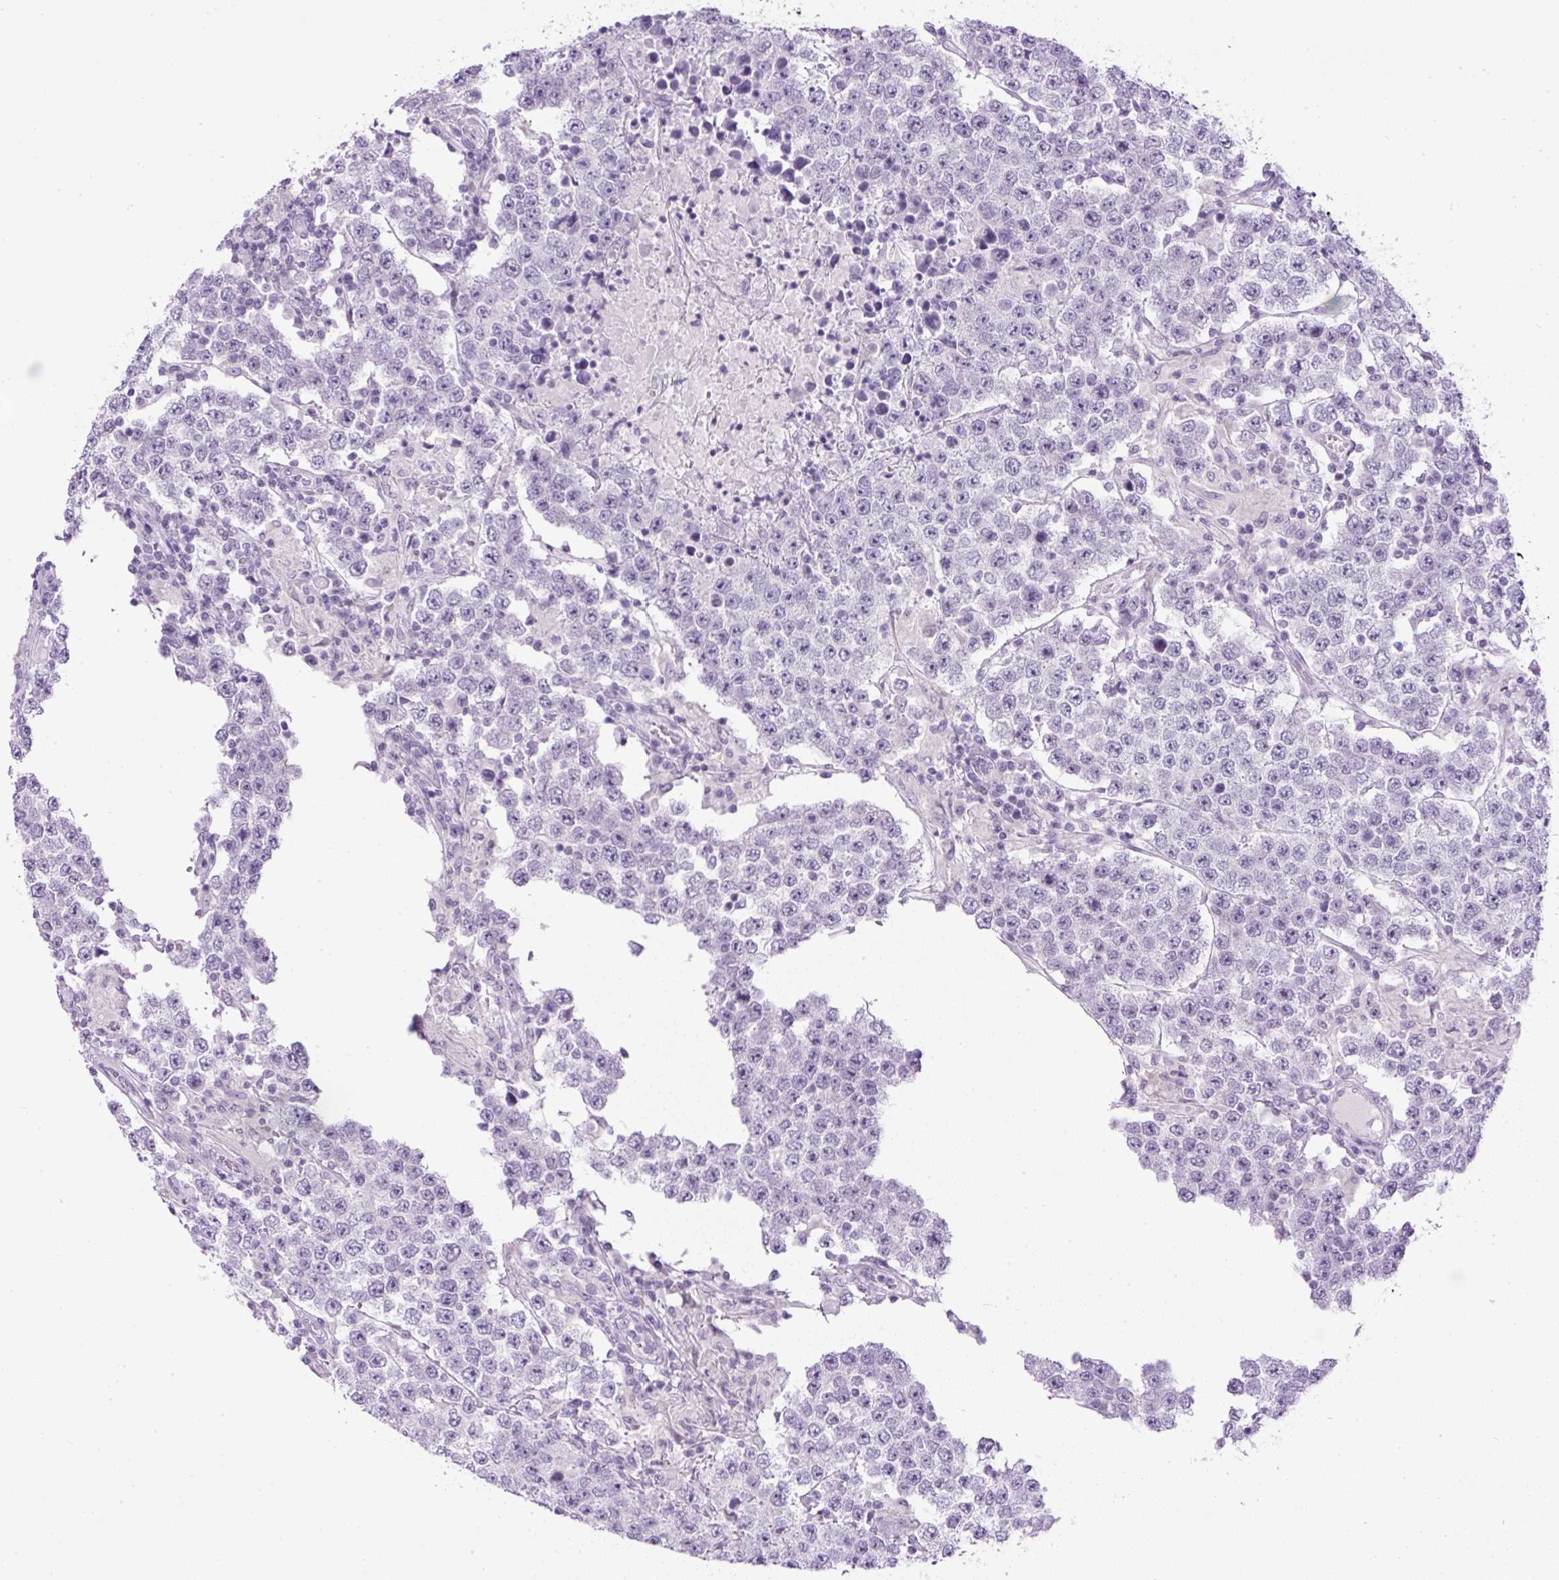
{"staining": {"intensity": "negative", "quantity": "none", "location": "none"}, "tissue": "testis cancer", "cell_type": "Tumor cells", "image_type": "cancer", "snomed": [{"axis": "morphology", "description": "Normal tissue, NOS"}, {"axis": "morphology", "description": "Urothelial carcinoma, High grade"}, {"axis": "morphology", "description": "Seminoma, NOS"}, {"axis": "morphology", "description": "Carcinoma, Embryonal, NOS"}, {"axis": "topography", "description": "Urinary bladder"}, {"axis": "topography", "description": "Testis"}], "caption": "High power microscopy image of an immunohistochemistry image of testis embryonal carcinoma, revealing no significant positivity in tumor cells.", "gene": "RHBDD2", "patient": {"sex": "male", "age": 41}}